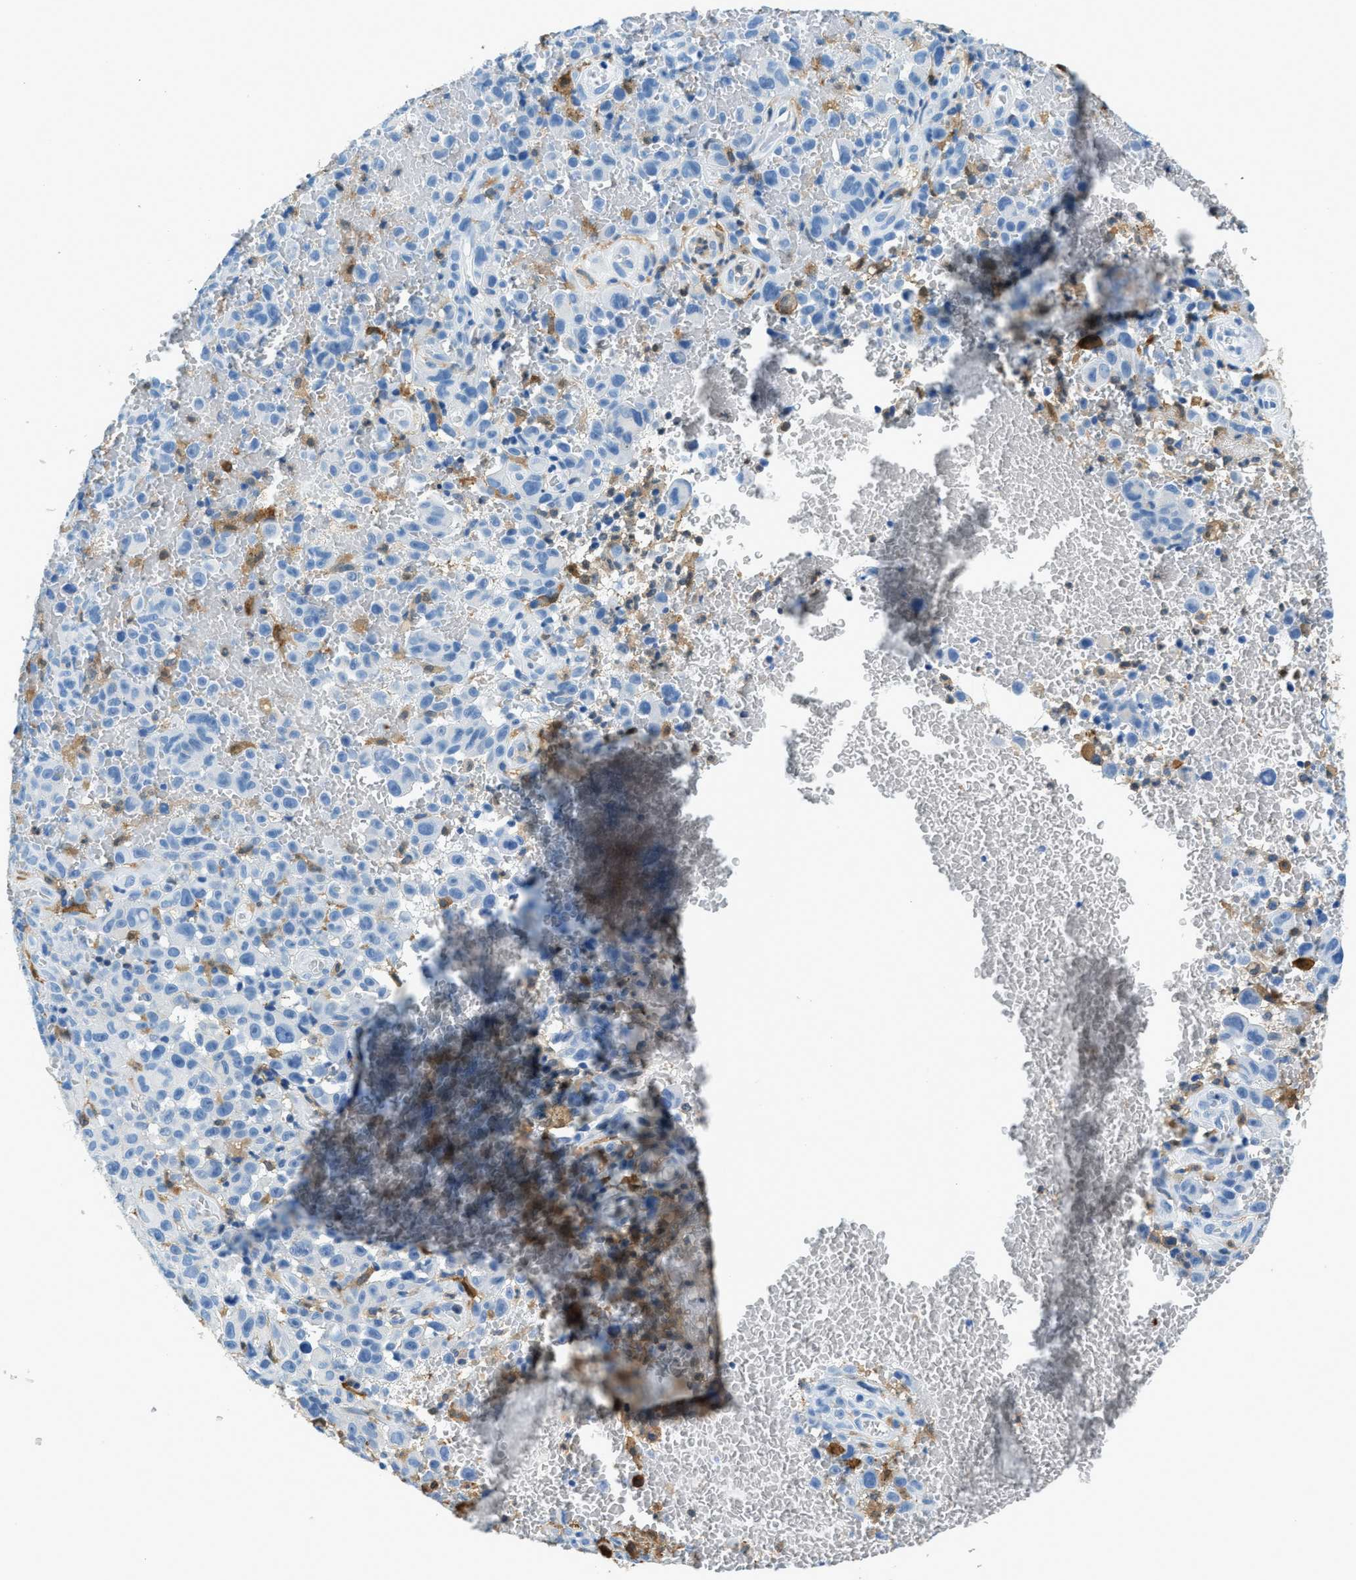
{"staining": {"intensity": "negative", "quantity": "none", "location": "none"}, "tissue": "melanoma", "cell_type": "Tumor cells", "image_type": "cancer", "snomed": [{"axis": "morphology", "description": "Malignant melanoma, NOS"}, {"axis": "topography", "description": "Skin"}], "caption": "This is a photomicrograph of immunohistochemistry (IHC) staining of malignant melanoma, which shows no positivity in tumor cells.", "gene": "CAPG", "patient": {"sex": "female", "age": 82}}